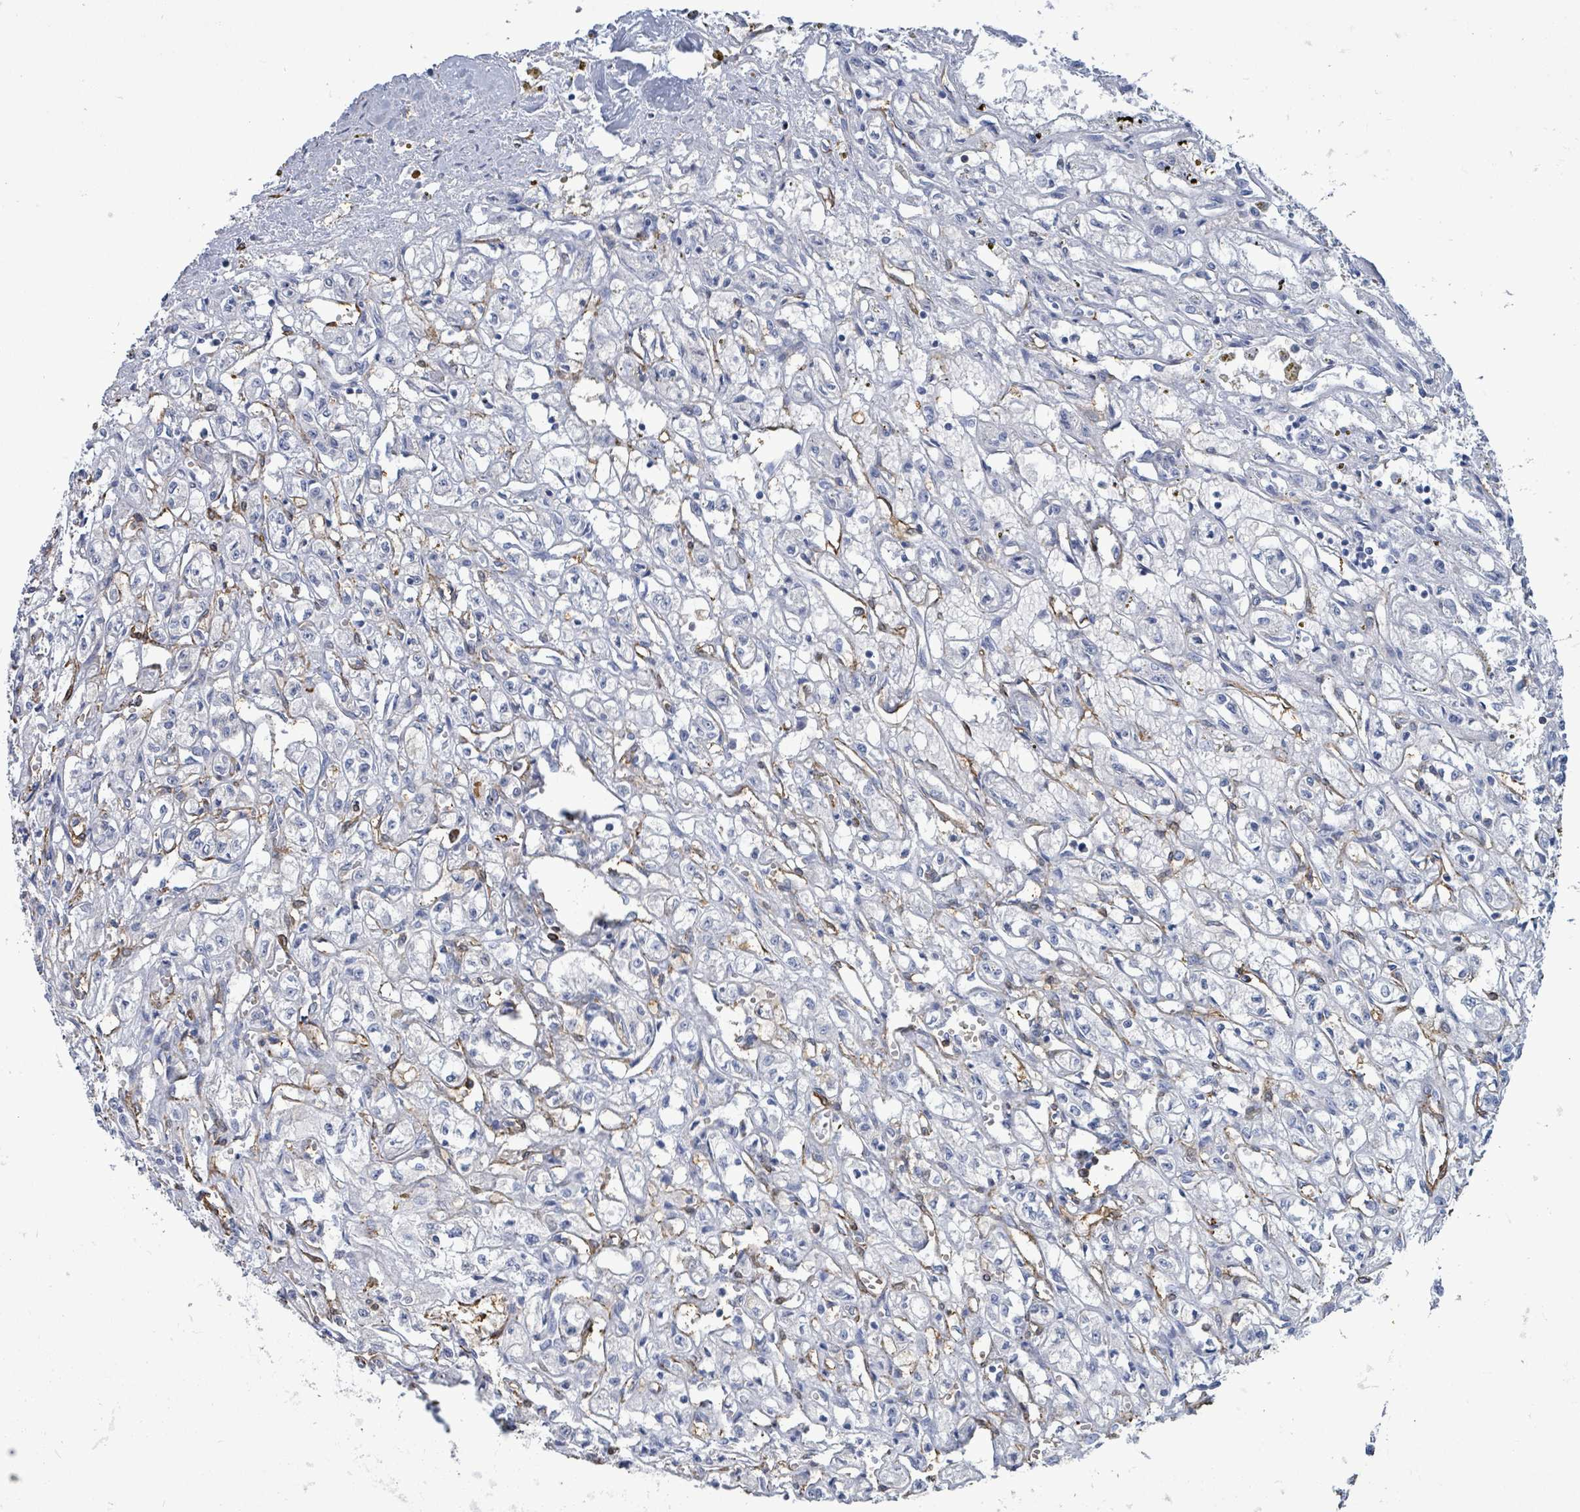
{"staining": {"intensity": "negative", "quantity": "none", "location": "none"}, "tissue": "renal cancer", "cell_type": "Tumor cells", "image_type": "cancer", "snomed": [{"axis": "morphology", "description": "Adenocarcinoma, NOS"}, {"axis": "topography", "description": "Kidney"}], "caption": "IHC histopathology image of human renal cancer stained for a protein (brown), which exhibits no expression in tumor cells. (DAB immunohistochemistry (IHC) visualized using brightfield microscopy, high magnification).", "gene": "PRKRIP1", "patient": {"sex": "male", "age": 56}}